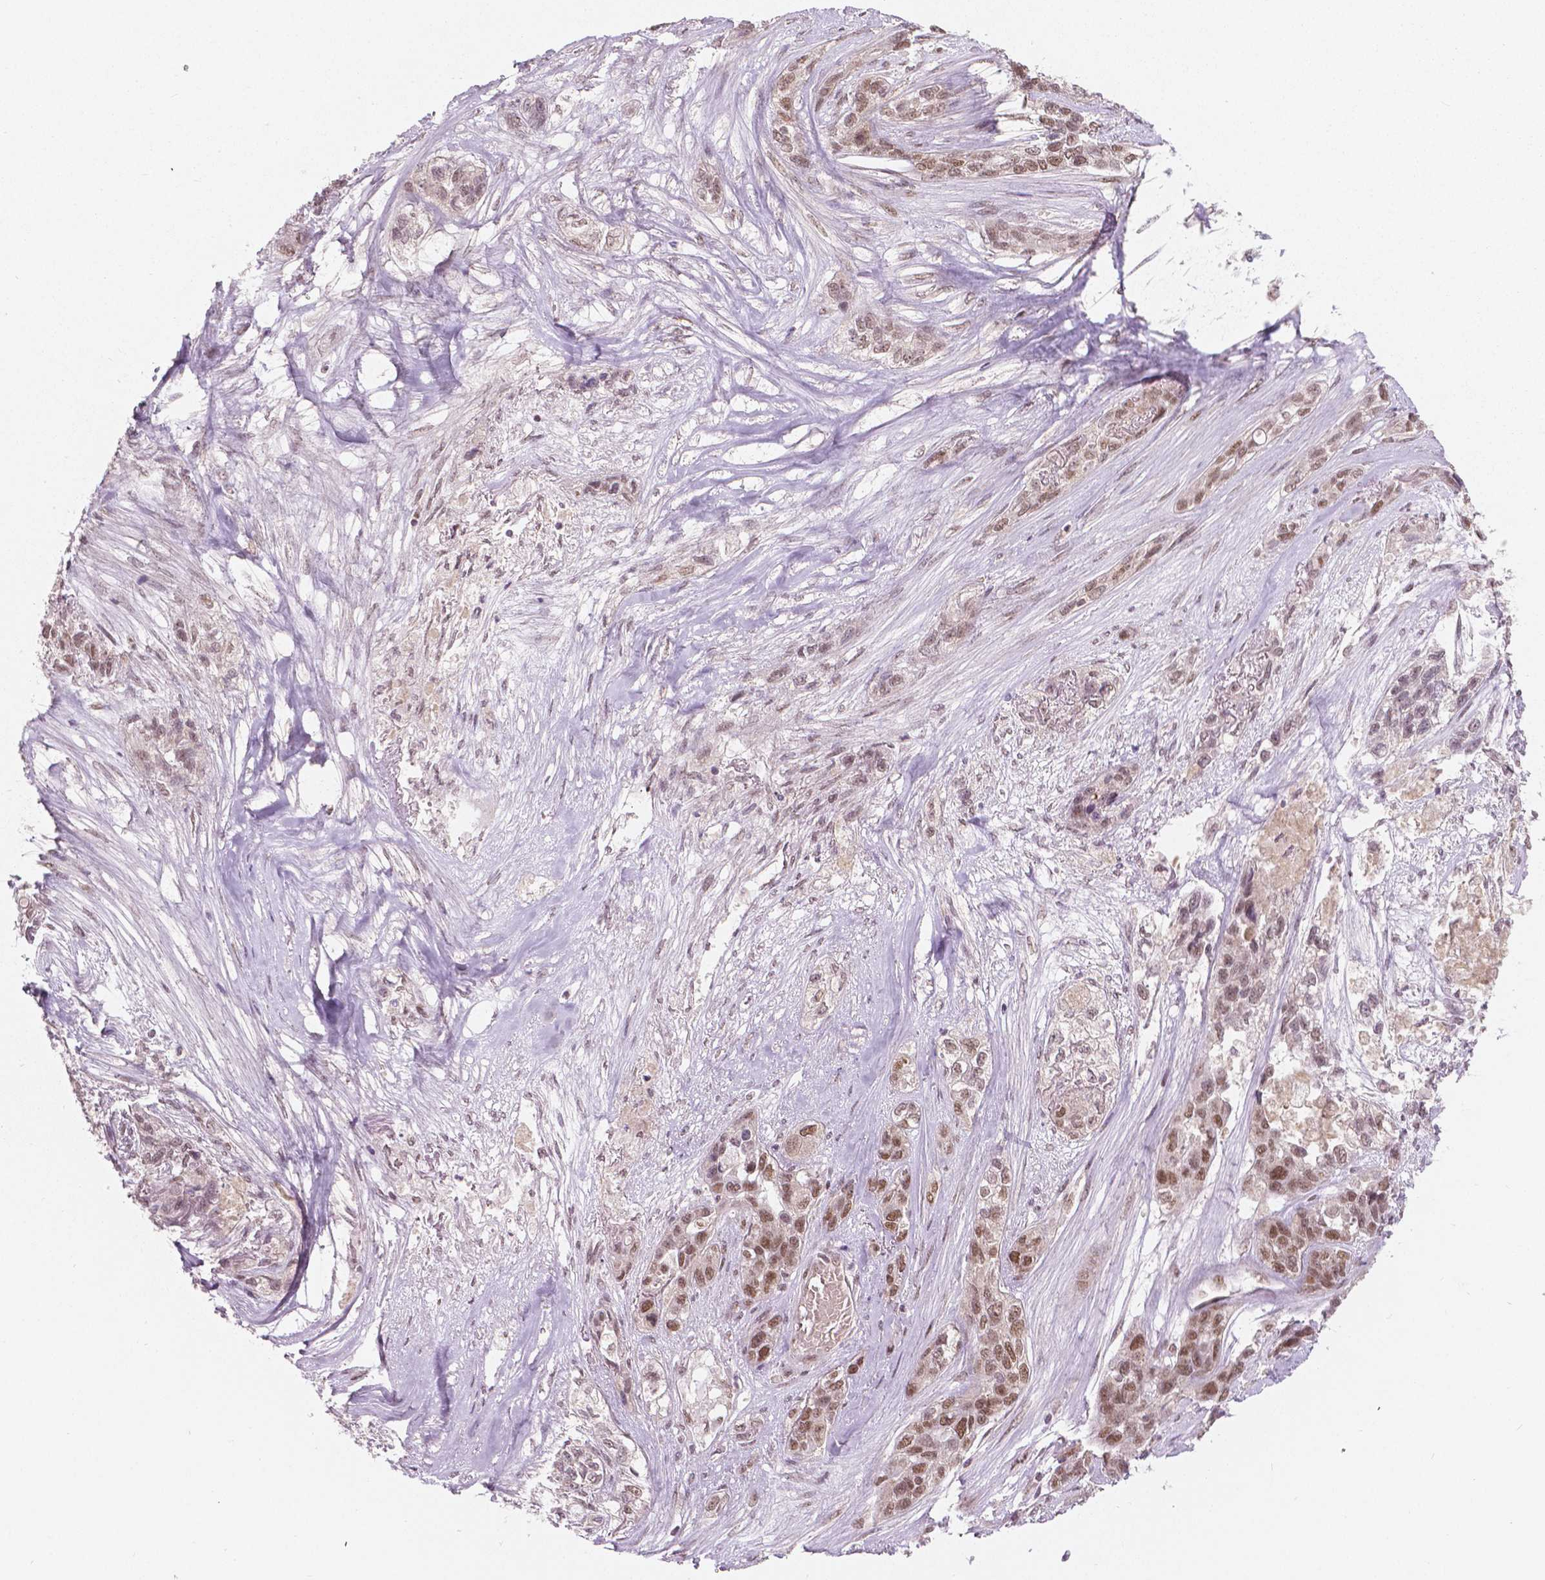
{"staining": {"intensity": "moderate", "quantity": ">75%", "location": "nuclear"}, "tissue": "lung cancer", "cell_type": "Tumor cells", "image_type": "cancer", "snomed": [{"axis": "morphology", "description": "Squamous cell carcinoma, NOS"}, {"axis": "topography", "description": "Lung"}], "caption": "A brown stain shows moderate nuclear positivity of a protein in human lung squamous cell carcinoma tumor cells.", "gene": "NSD2", "patient": {"sex": "female", "age": 70}}